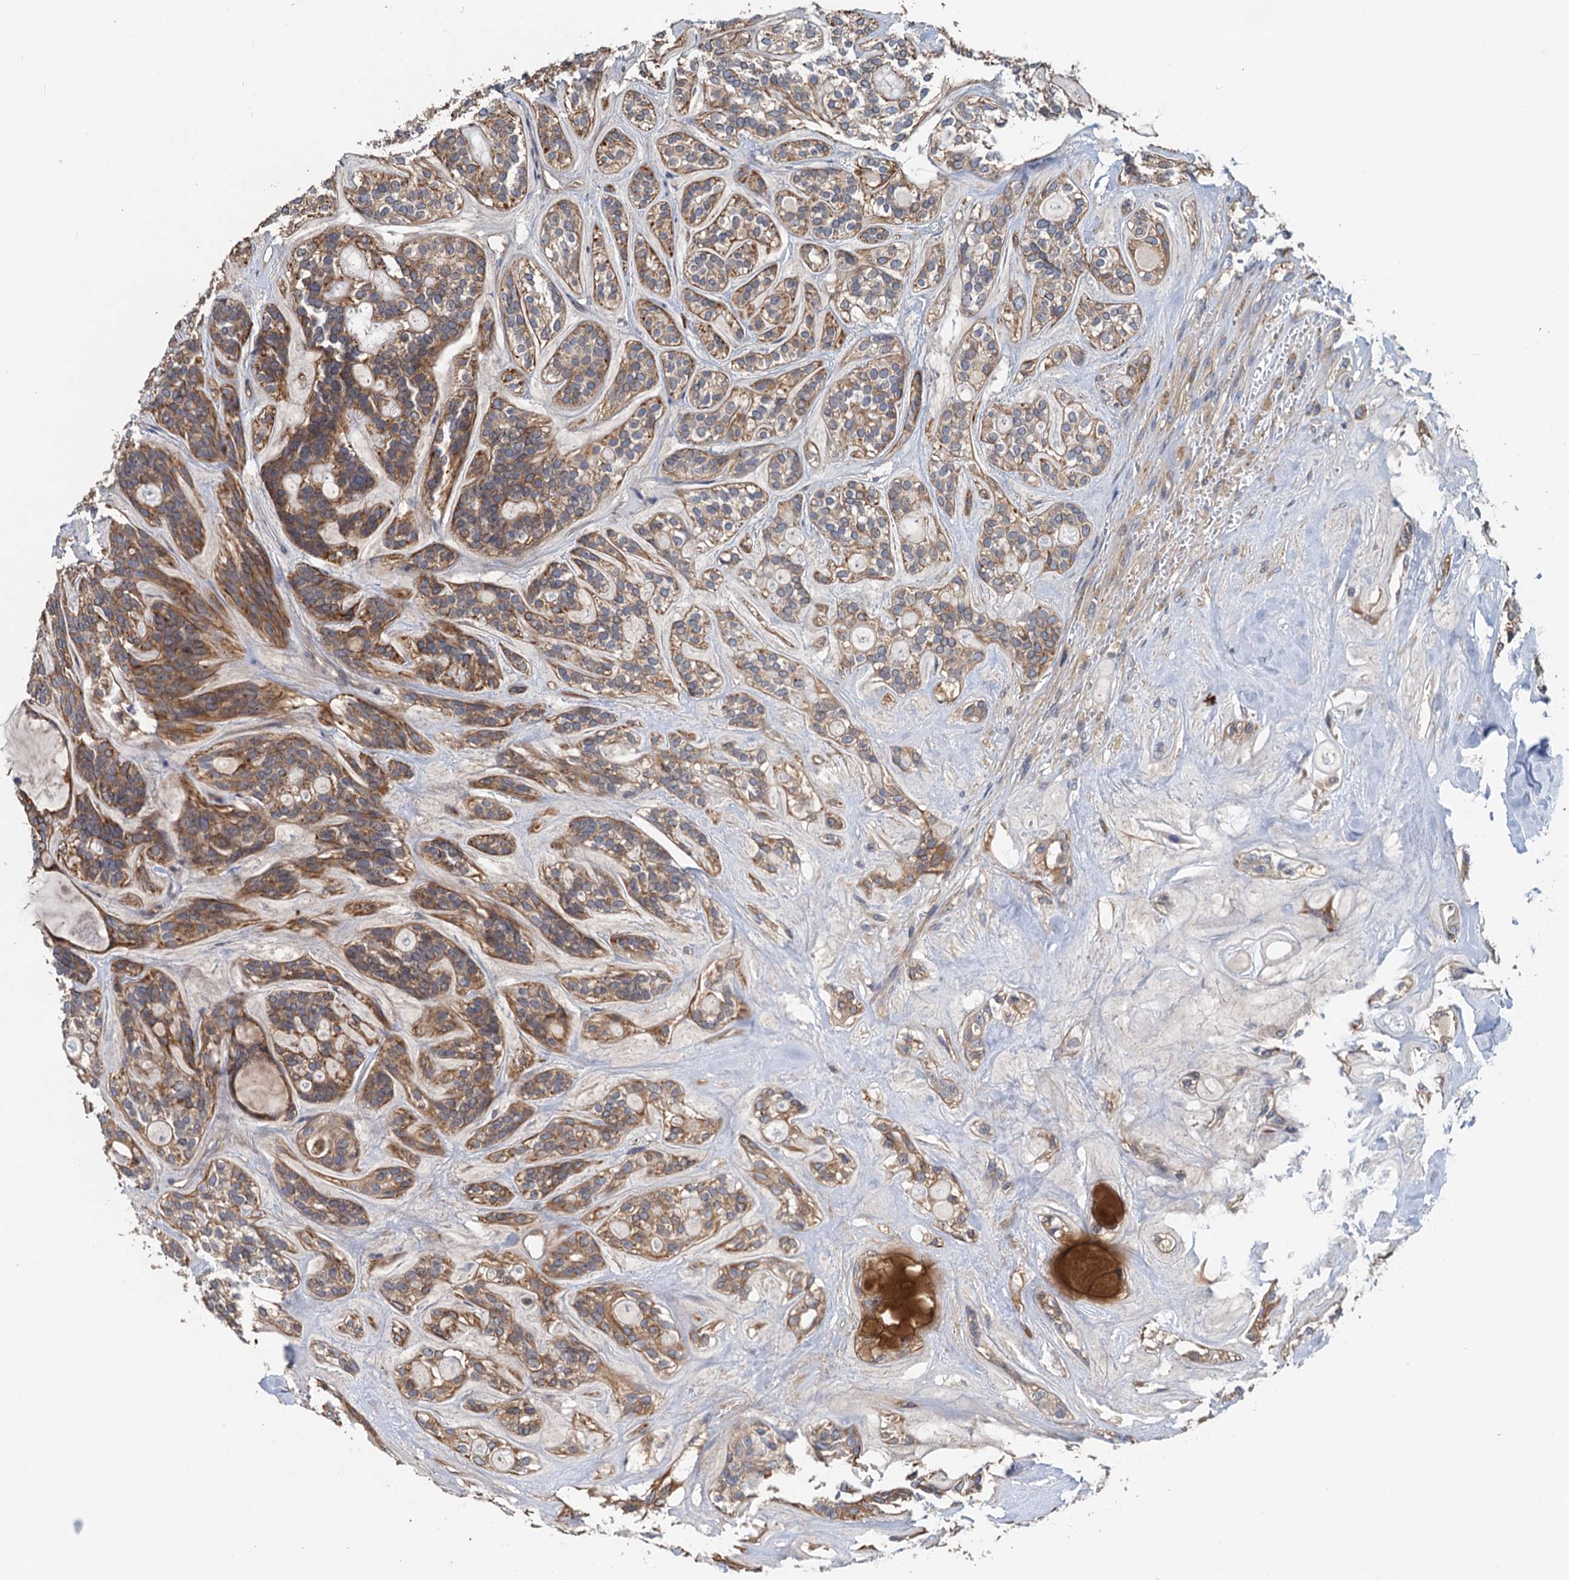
{"staining": {"intensity": "moderate", "quantity": ">75%", "location": "cytoplasmic/membranous"}, "tissue": "head and neck cancer", "cell_type": "Tumor cells", "image_type": "cancer", "snomed": [{"axis": "morphology", "description": "Adenocarcinoma, NOS"}, {"axis": "topography", "description": "Head-Neck"}], "caption": "Head and neck adenocarcinoma stained for a protein shows moderate cytoplasmic/membranous positivity in tumor cells. The staining was performed using DAB, with brown indicating positive protein expression. Nuclei are stained blue with hematoxylin.", "gene": "MEAK7", "patient": {"sex": "male", "age": 66}}